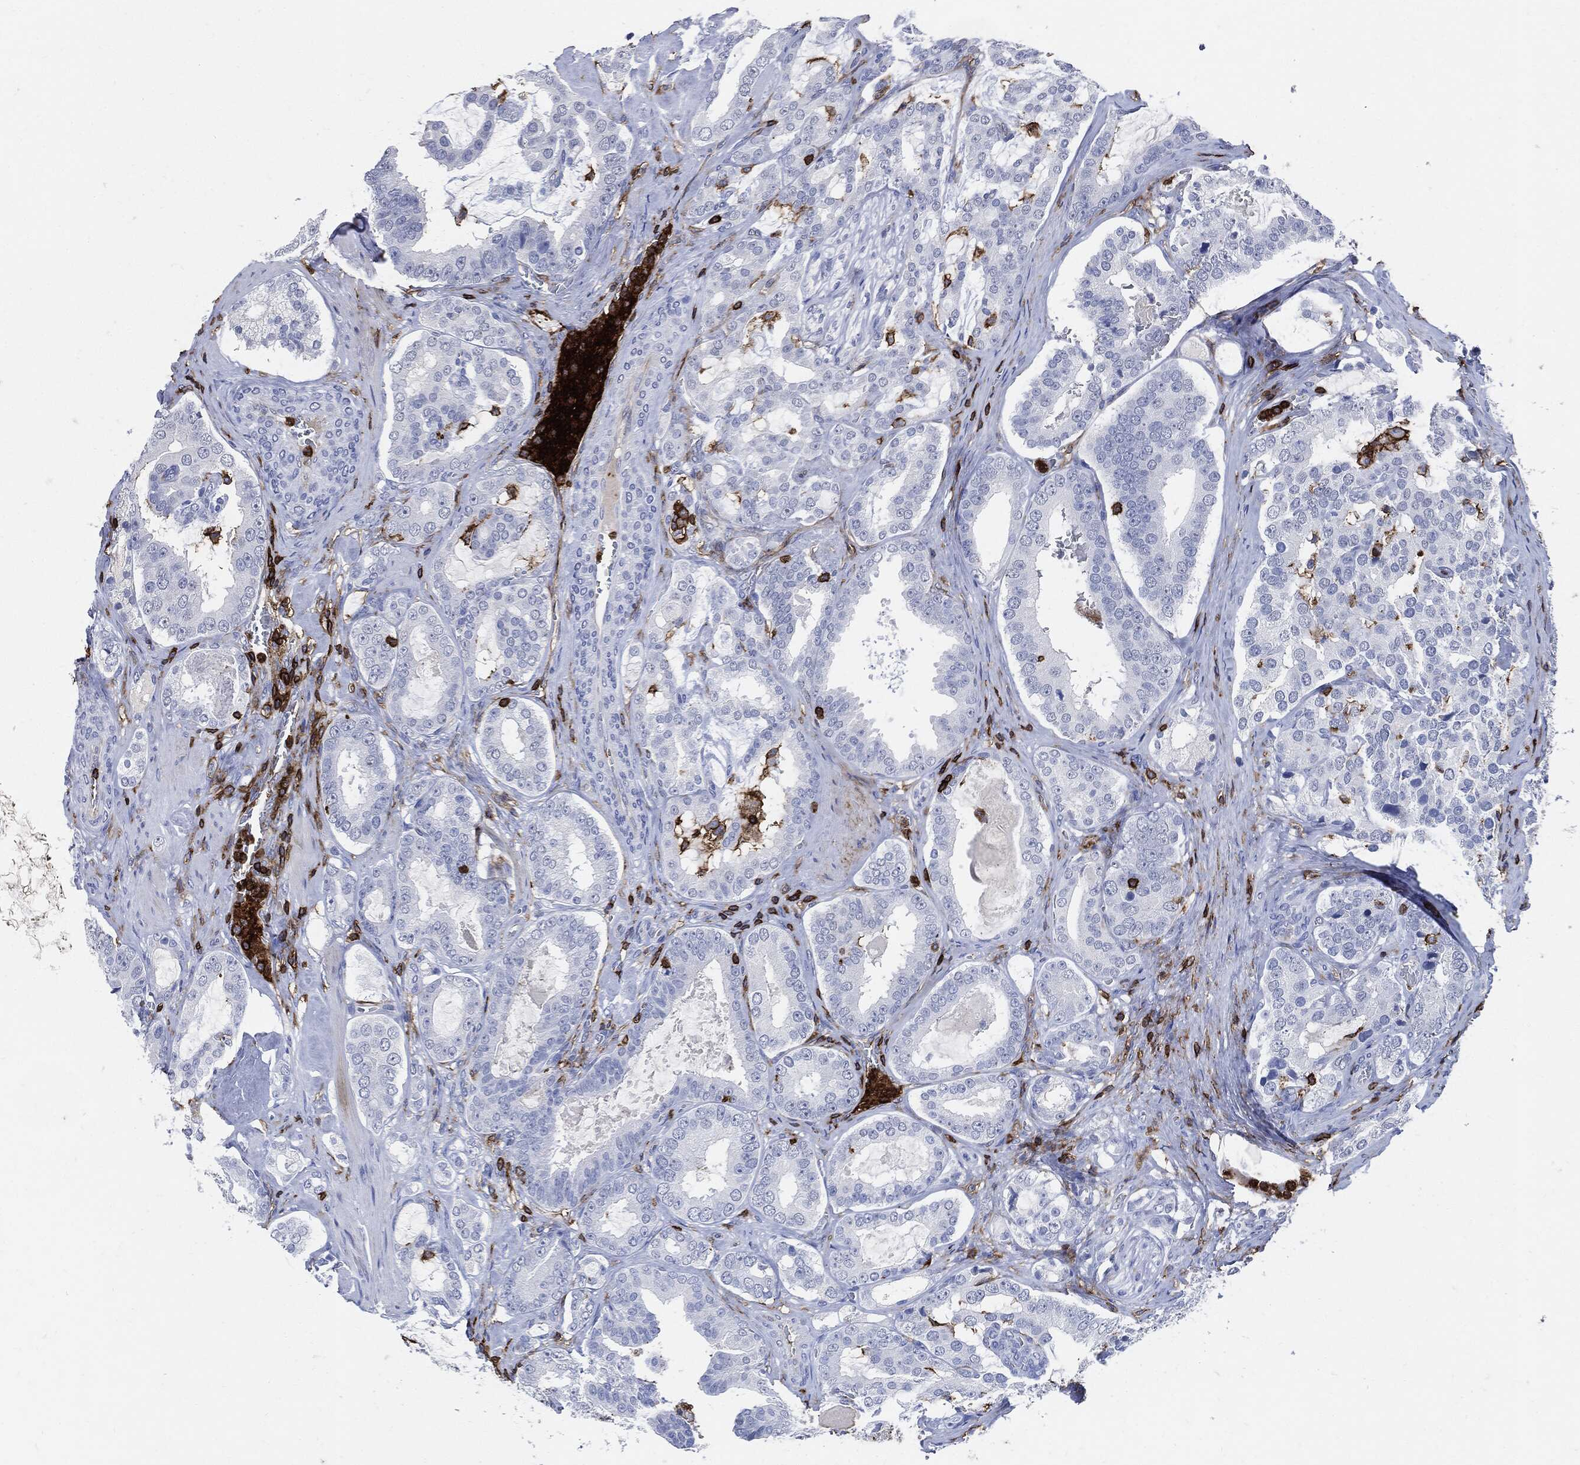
{"staining": {"intensity": "negative", "quantity": "none", "location": "none"}, "tissue": "prostate cancer", "cell_type": "Tumor cells", "image_type": "cancer", "snomed": [{"axis": "morphology", "description": "Adenocarcinoma, NOS"}, {"axis": "topography", "description": "Prostate"}], "caption": "There is no significant expression in tumor cells of prostate cancer.", "gene": "PTPRC", "patient": {"sex": "male", "age": 67}}